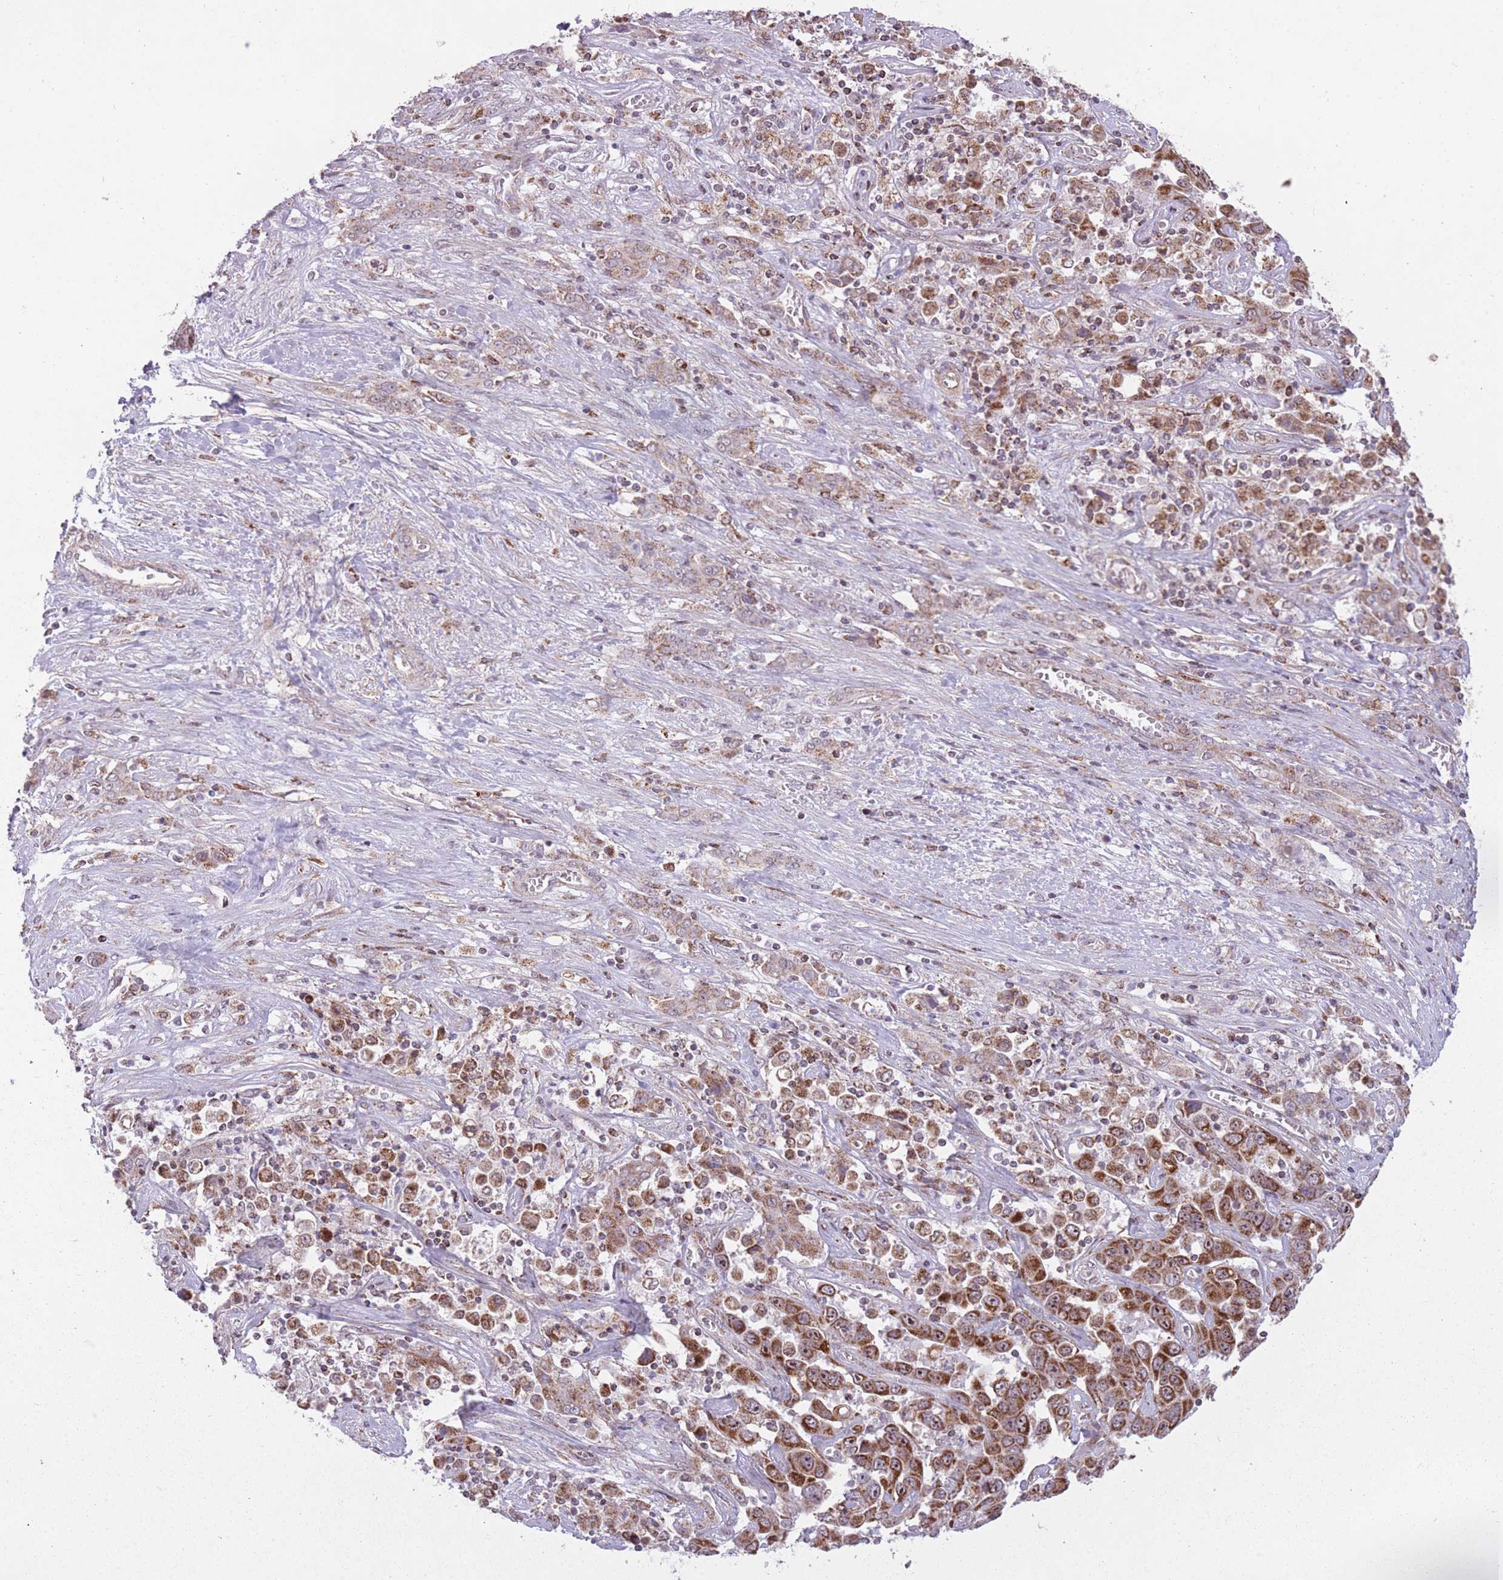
{"staining": {"intensity": "strong", "quantity": ">75%", "location": "cytoplasmic/membranous"}, "tissue": "liver cancer", "cell_type": "Tumor cells", "image_type": "cancer", "snomed": [{"axis": "morphology", "description": "Cholangiocarcinoma"}, {"axis": "topography", "description": "Liver"}], "caption": "Human liver cholangiocarcinoma stained for a protein (brown) shows strong cytoplasmic/membranous positive expression in about >75% of tumor cells.", "gene": "DPYSL4", "patient": {"sex": "female", "age": 52}}